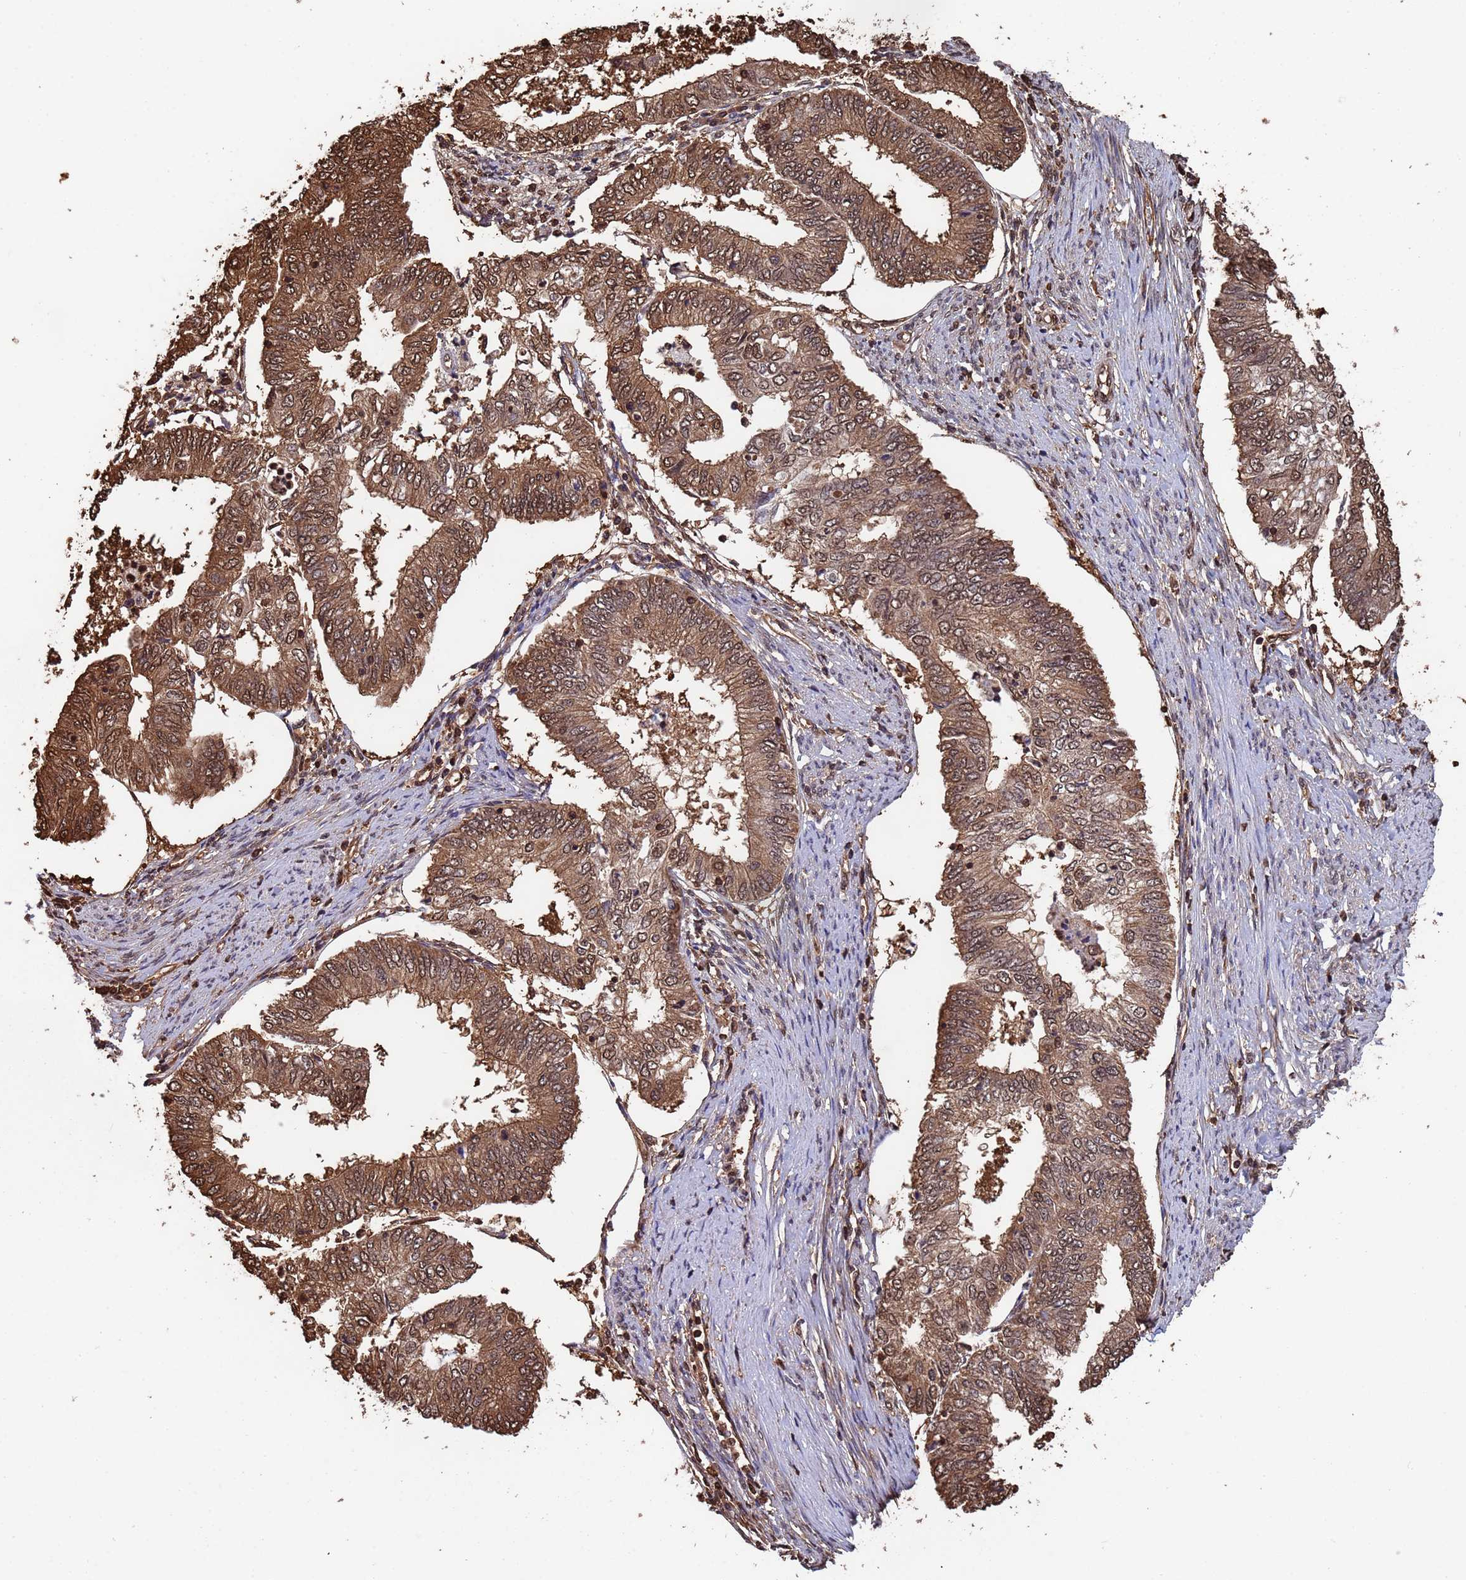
{"staining": {"intensity": "moderate", "quantity": ">75%", "location": "cytoplasmic/membranous,nuclear"}, "tissue": "endometrial cancer", "cell_type": "Tumor cells", "image_type": "cancer", "snomed": [{"axis": "morphology", "description": "Adenocarcinoma, NOS"}, {"axis": "topography", "description": "Endometrium"}], "caption": "A high-resolution histopathology image shows immunohistochemistry staining of endometrial cancer, which shows moderate cytoplasmic/membranous and nuclear positivity in approximately >75% of tumor cells.", "gene": "SUMO4", "patient": {"sex": "female", "age": 68}}